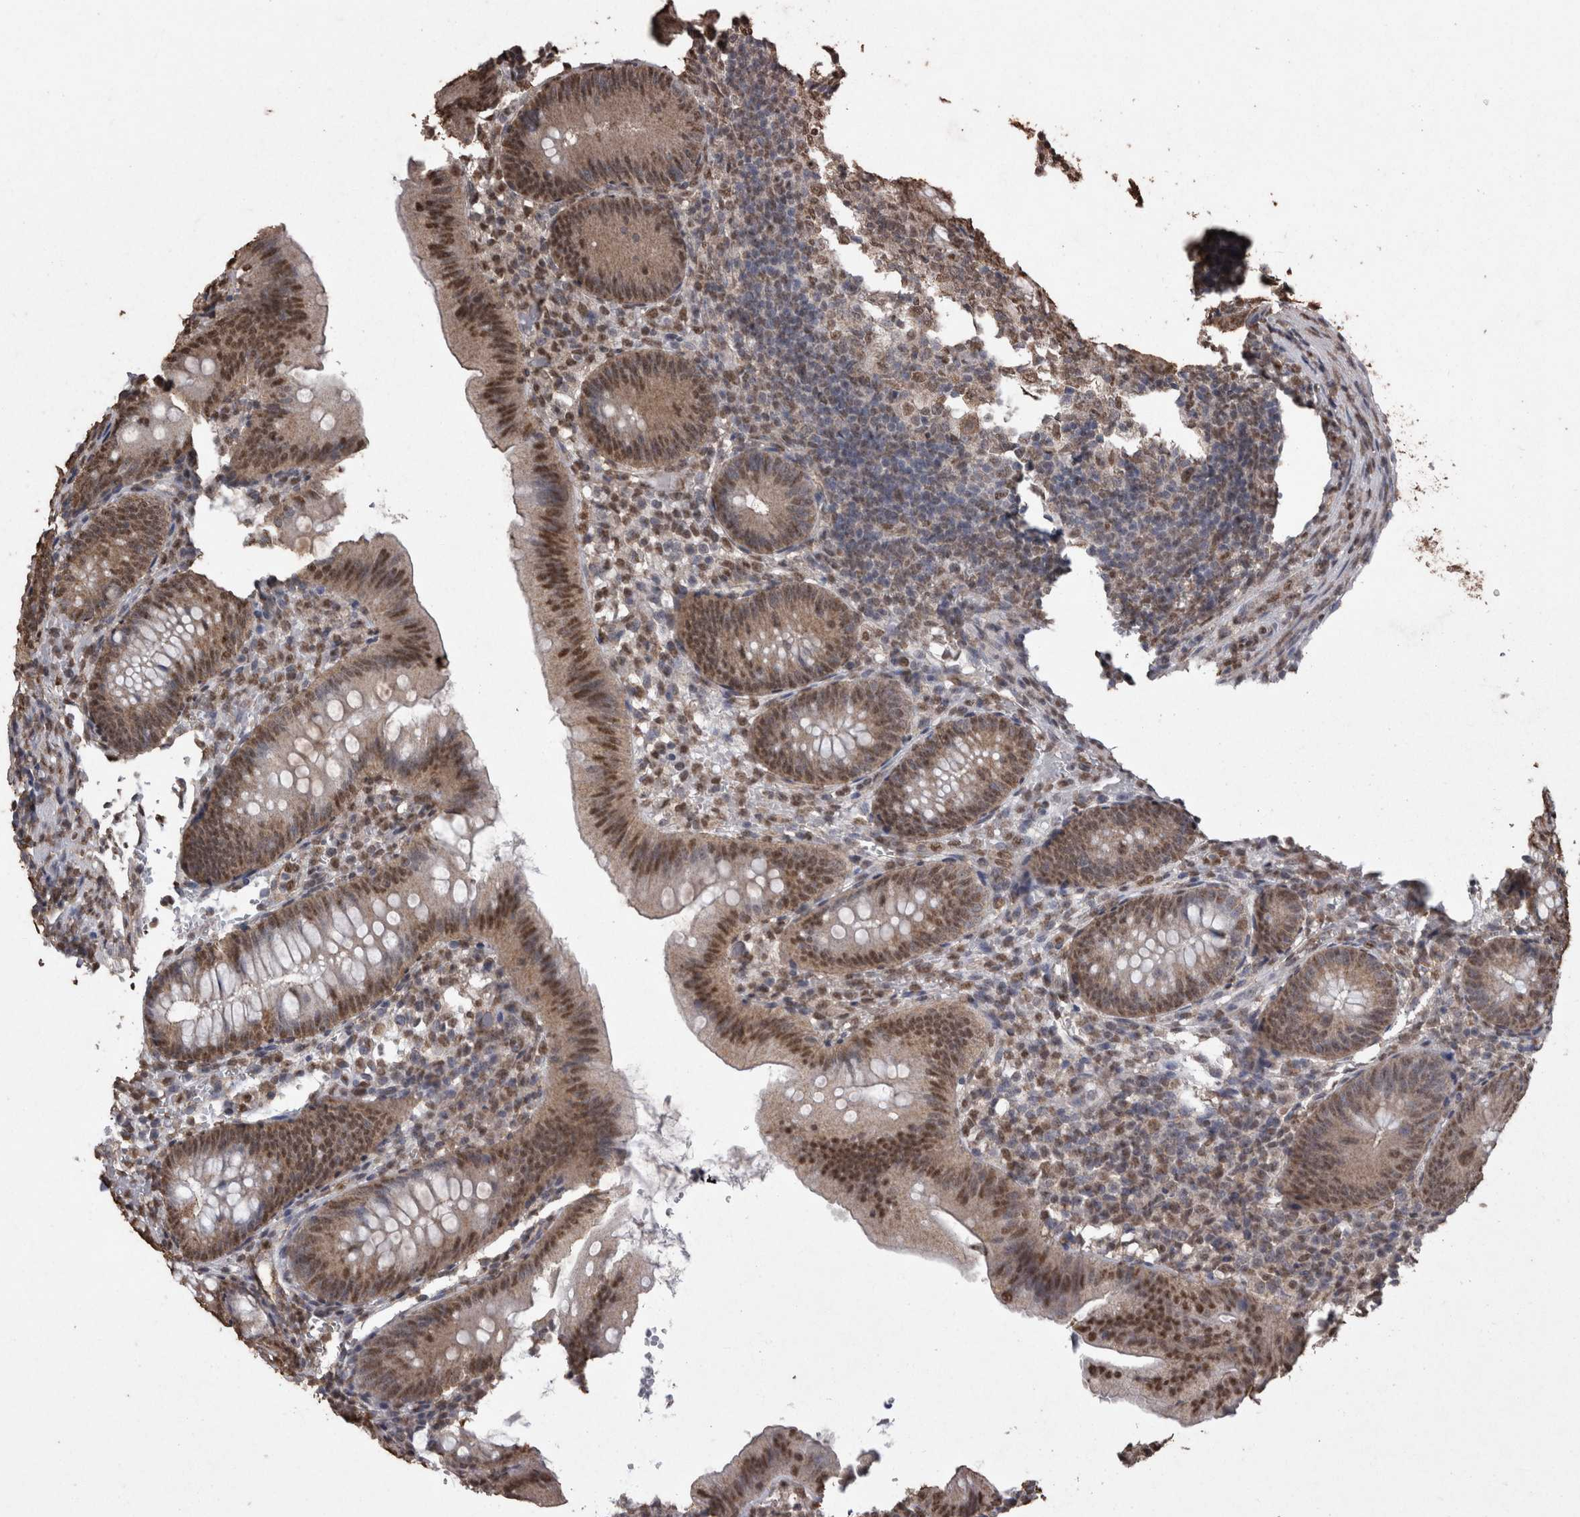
{"staining": {"intensity": "moderate", "quantity": ">75%", "location": "nuclear"}, "tissue": "appendix", "cell_type": "Glandular cells", "image_type": "normal", "snomed": [{"axis": "morphology", "description": "Normal tissue, NOS"}, {"axis": "topography", "description": "Appendix"}], "caption": "A brown stain labels moderate nuclear expression of a protein in glandular cells of unremarkable appendix.", "gene": "SMAD7", "patient": {"sex": "male", "age": 1}}